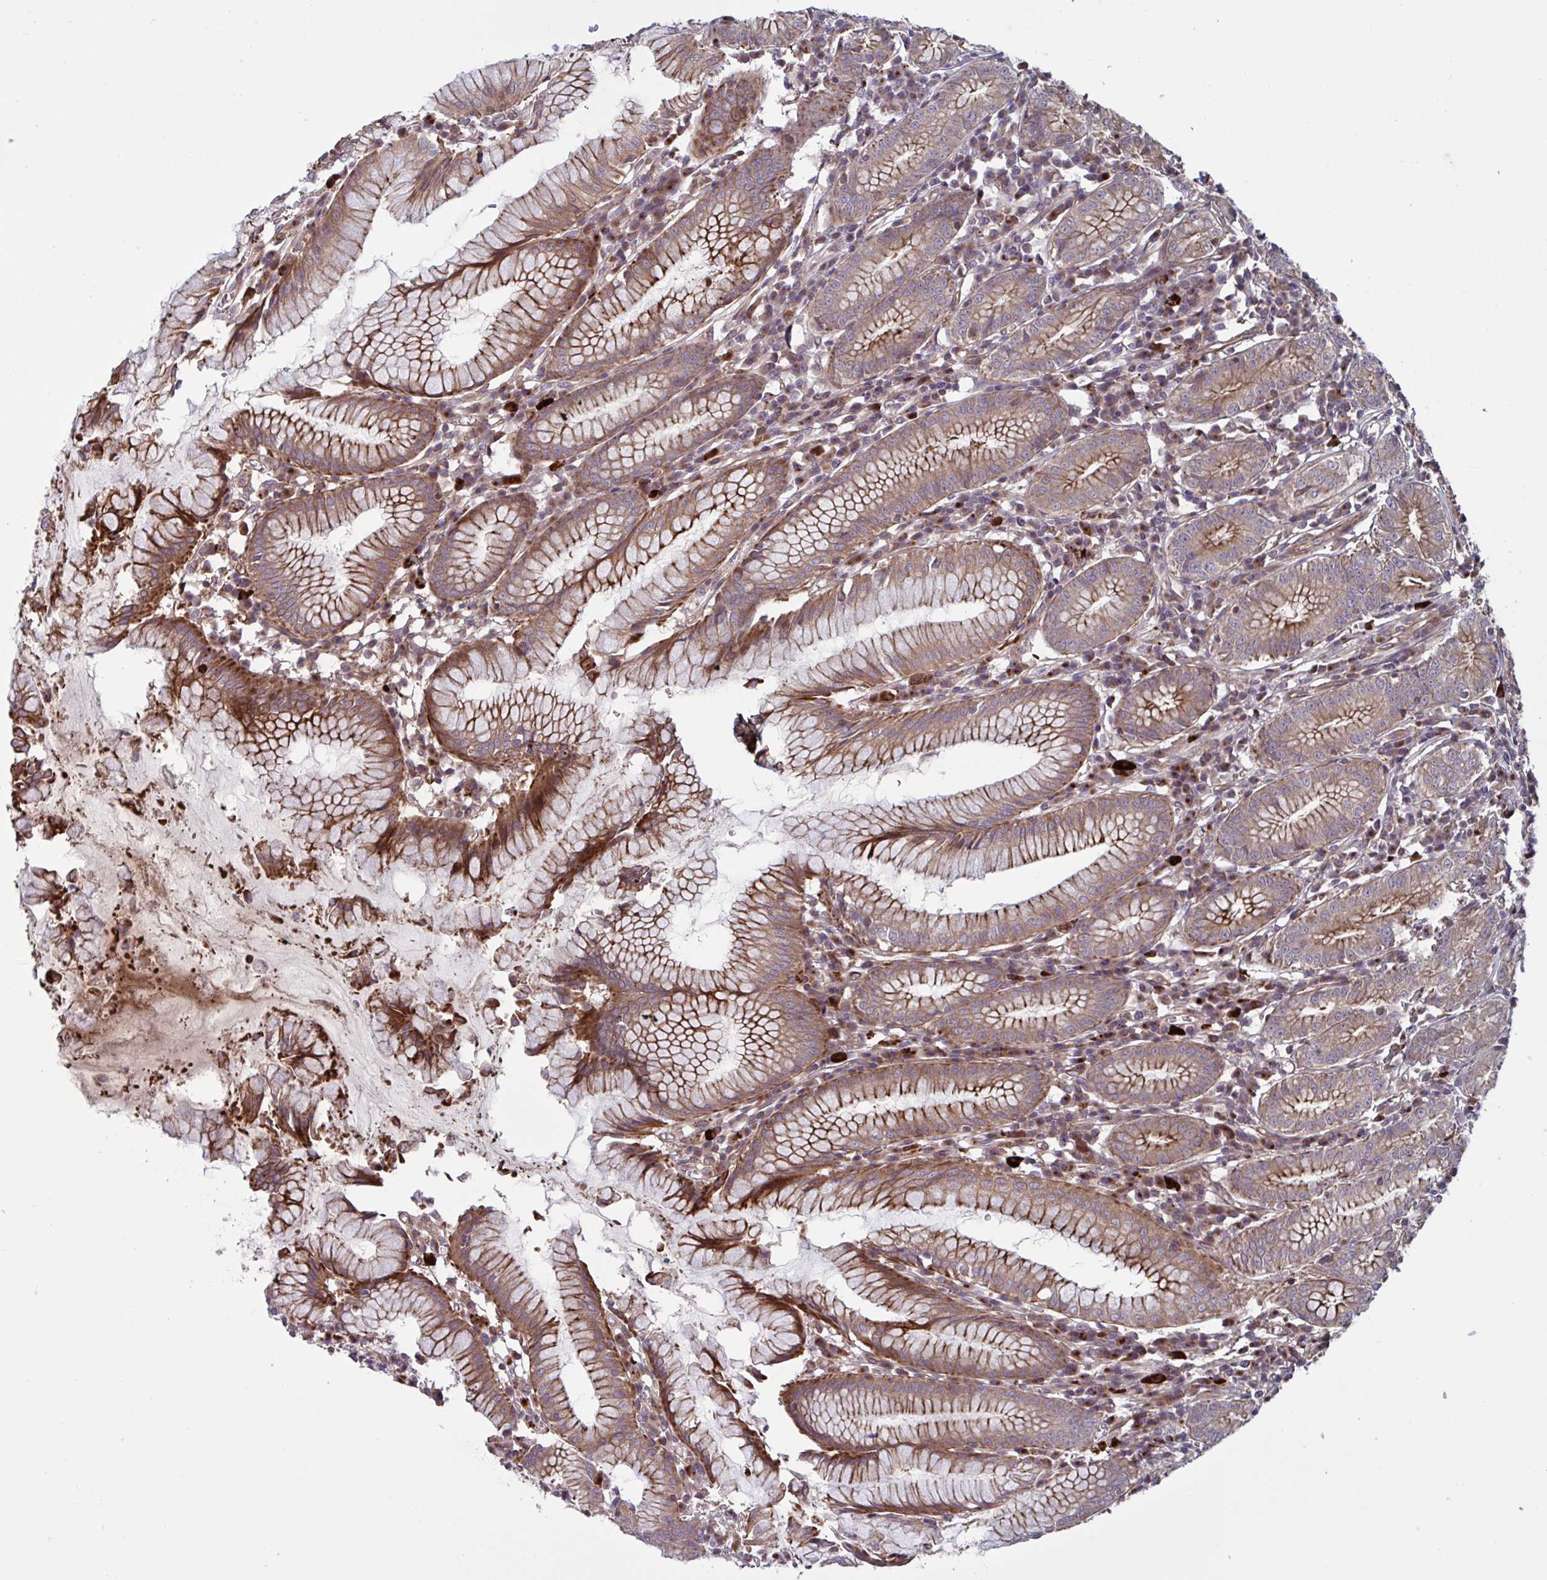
{"staining": {"intensity": "strong", "quantity": ">75%", "location": "cytoplasmic/membranous"}, "tissue": "stomach", "cell_type": "Glandular cells", "image_type": "normal", "snomed": [{"axis": "morphology", "description": "Normal tissue, NOS"}, {"axis": "topography", "description": "Stomach"}], "caption": "Immunohistochemistry of unremarkable human stomach exhibits high levels of strong cytoplasmic/membranous staining in approximately >75% of glandular cells.", "gene": "GLTP", "patient": {"sex": "male", "age": 55}}